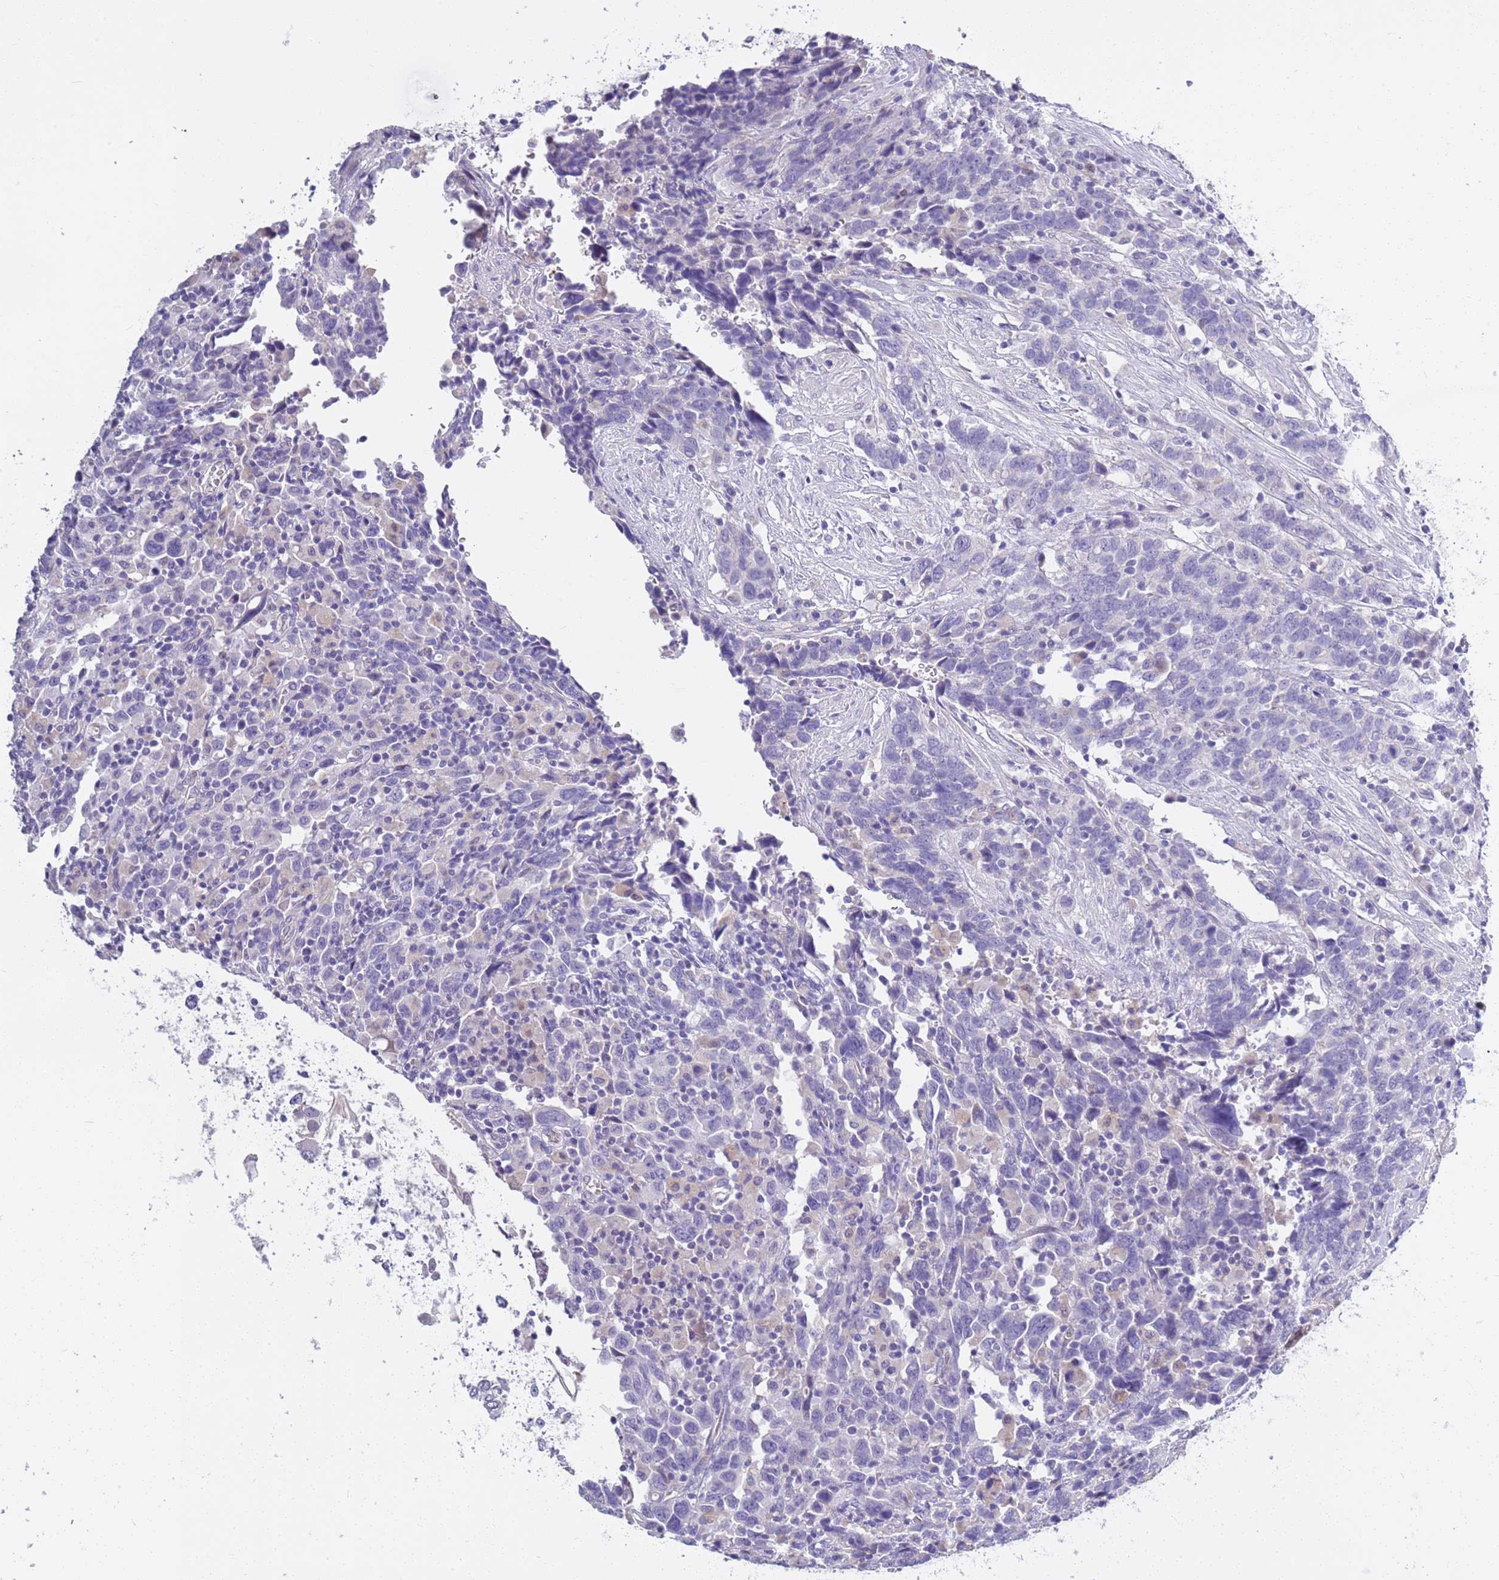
{"staining": {"intensity": "negative", "quantity": "none", "location": "none"}, "tissue": "urothelial cancer", "cell_type": "Tumor cells", "image_type": "cancer", "snomed": [{"axis": "morphology", "description": "Urothelial carcinoma, High grade"}, {"axis": "topography", "description": "Urinary bladder"}], "caption": "Tumor cells are negative for brown protein staining in urothelial carcinoma (high-grade).", "gene": "BRMS1L", "patient": {"sex": "male", "age": 61}}